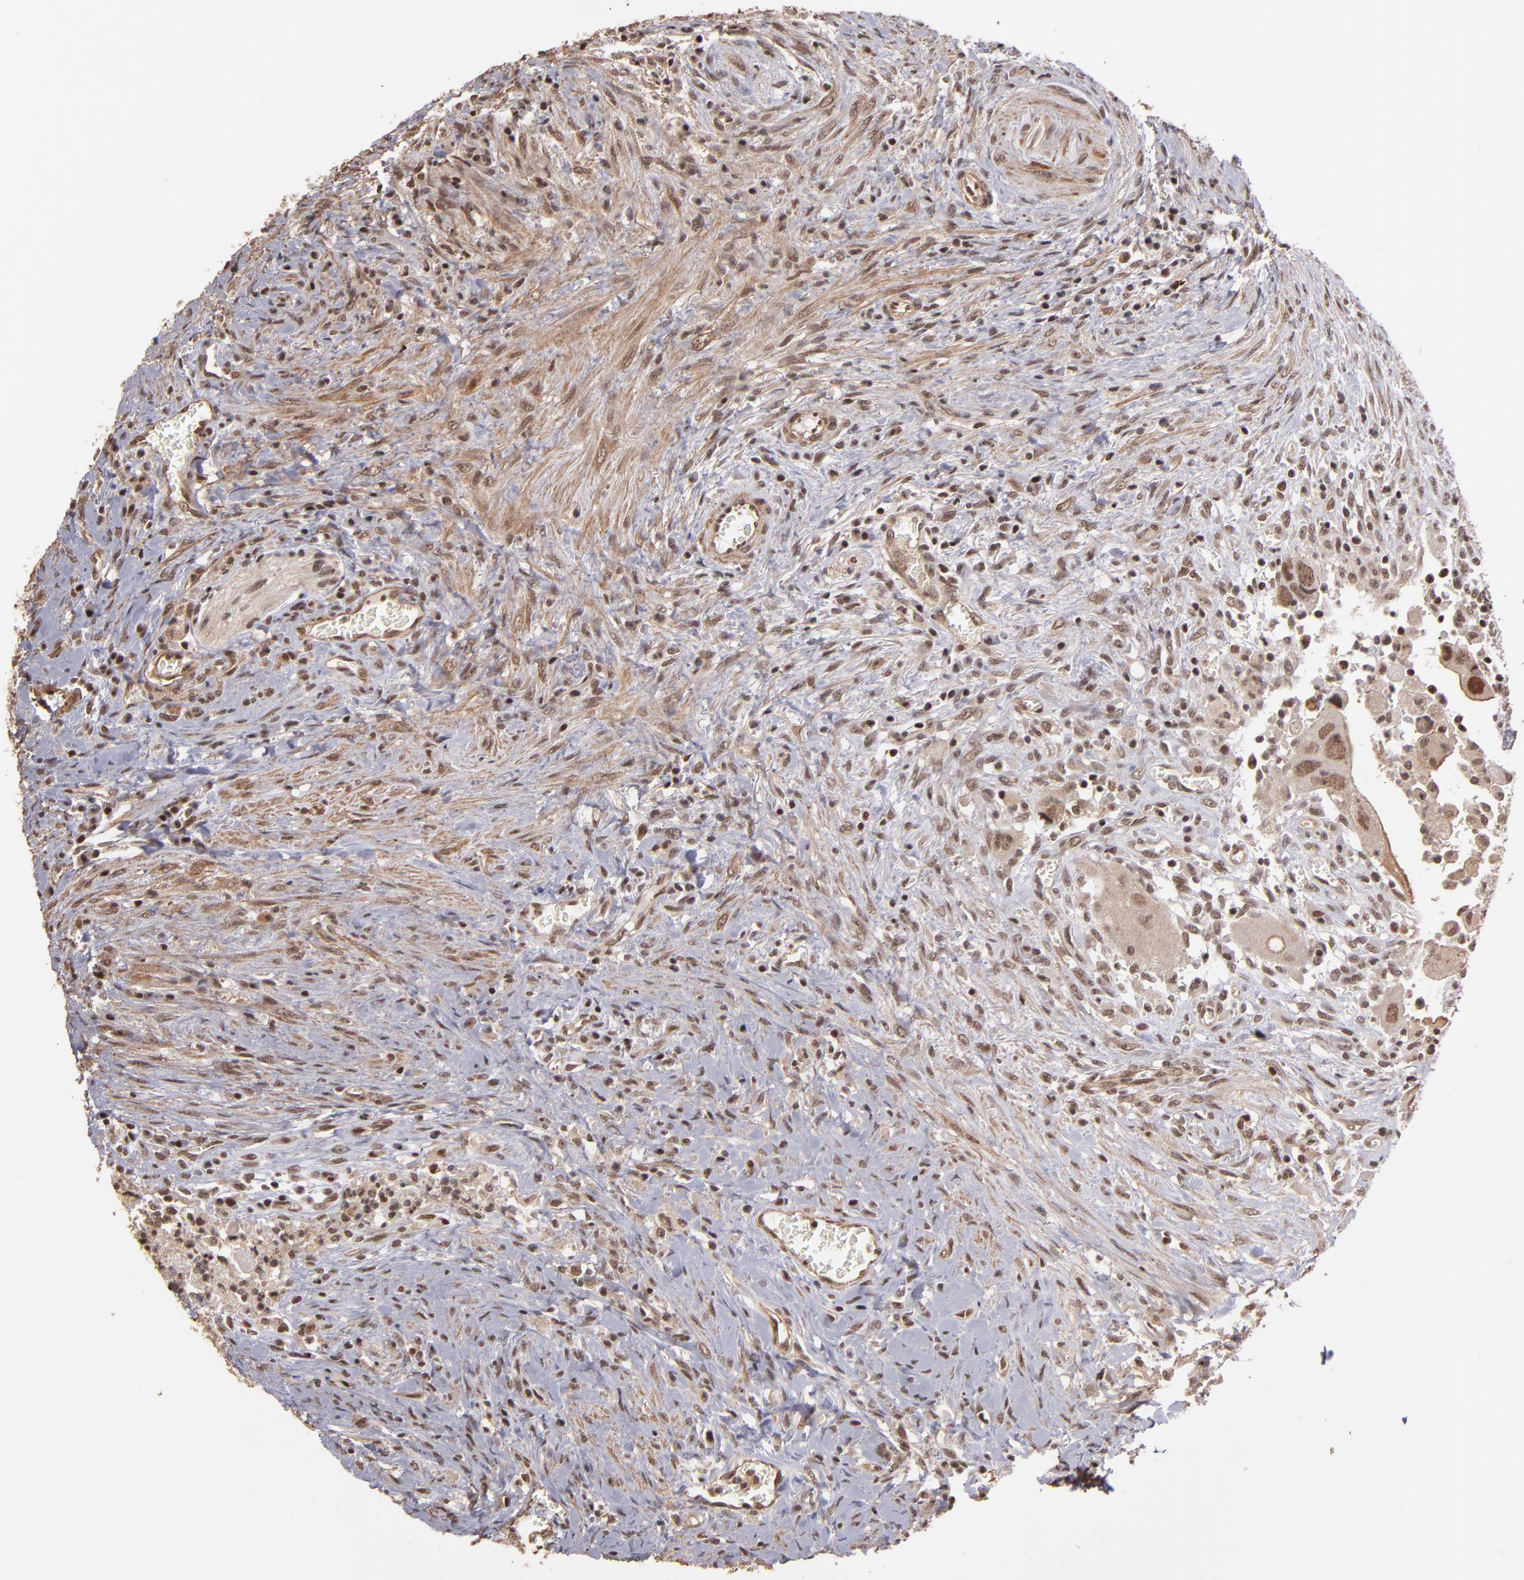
{"staining": {"intensity": "moderate", "quantity": ">75%", "location": "nuclear"}, "tissue": "colorectal cancer", "cell_type": "Tumor cells", "image_type": "cancer", "snomed": [{"axis": "morphology", "description": "Adenocarcinoma, NOS"}, {"axis": "topography", "description": "Rectum"}], "caption": "Brown immunohistochemical staining in adenocarcinoma (colorectal) shows moderate nuclear staining in approximately >75% of tumor cells.", "gene": "TERF2", "patient": {"sex": "male", "age": 70}}